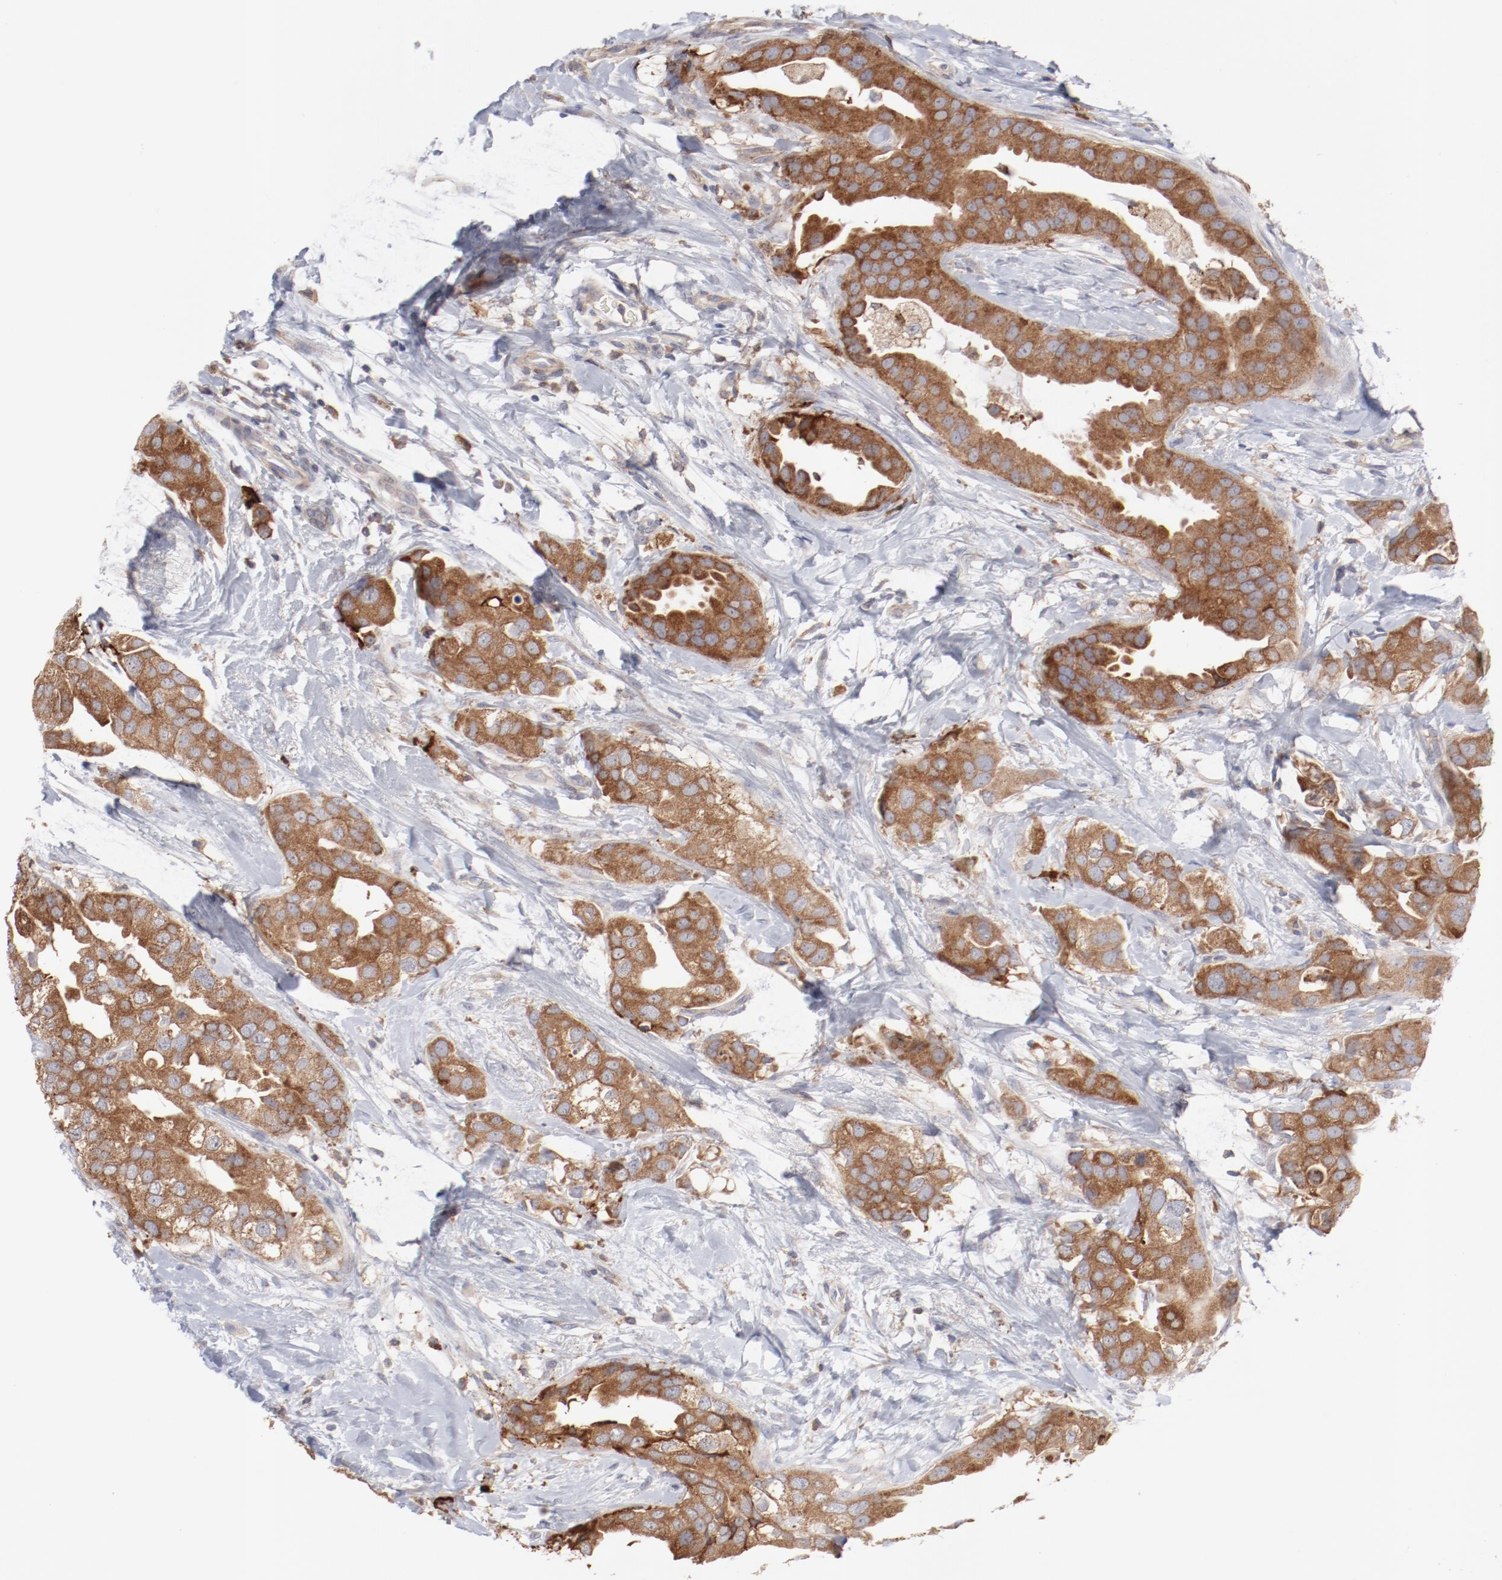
{"staining": {"intensity": "moderate", "quantity": ">75%", "location": "cytoplasmic/membranous"}, "tissue": "breast cancer", "cell_type": "Tumor cells", "image_type": "cancer", "snomed": [{"axis": "morphology", "description": "Duct carcinoma"}, {"axis": "topography", "description": "Breast"}], "caption": "This histopathology image shows immunohistochemistry staining of human invasive ductal carcinoma (breast), with medium moderate cytoplasmic/membranous expression in about >75% of tumor cells.", "gene": "PPFIBP2", "patient": {"sex": "female", "age": 40}}